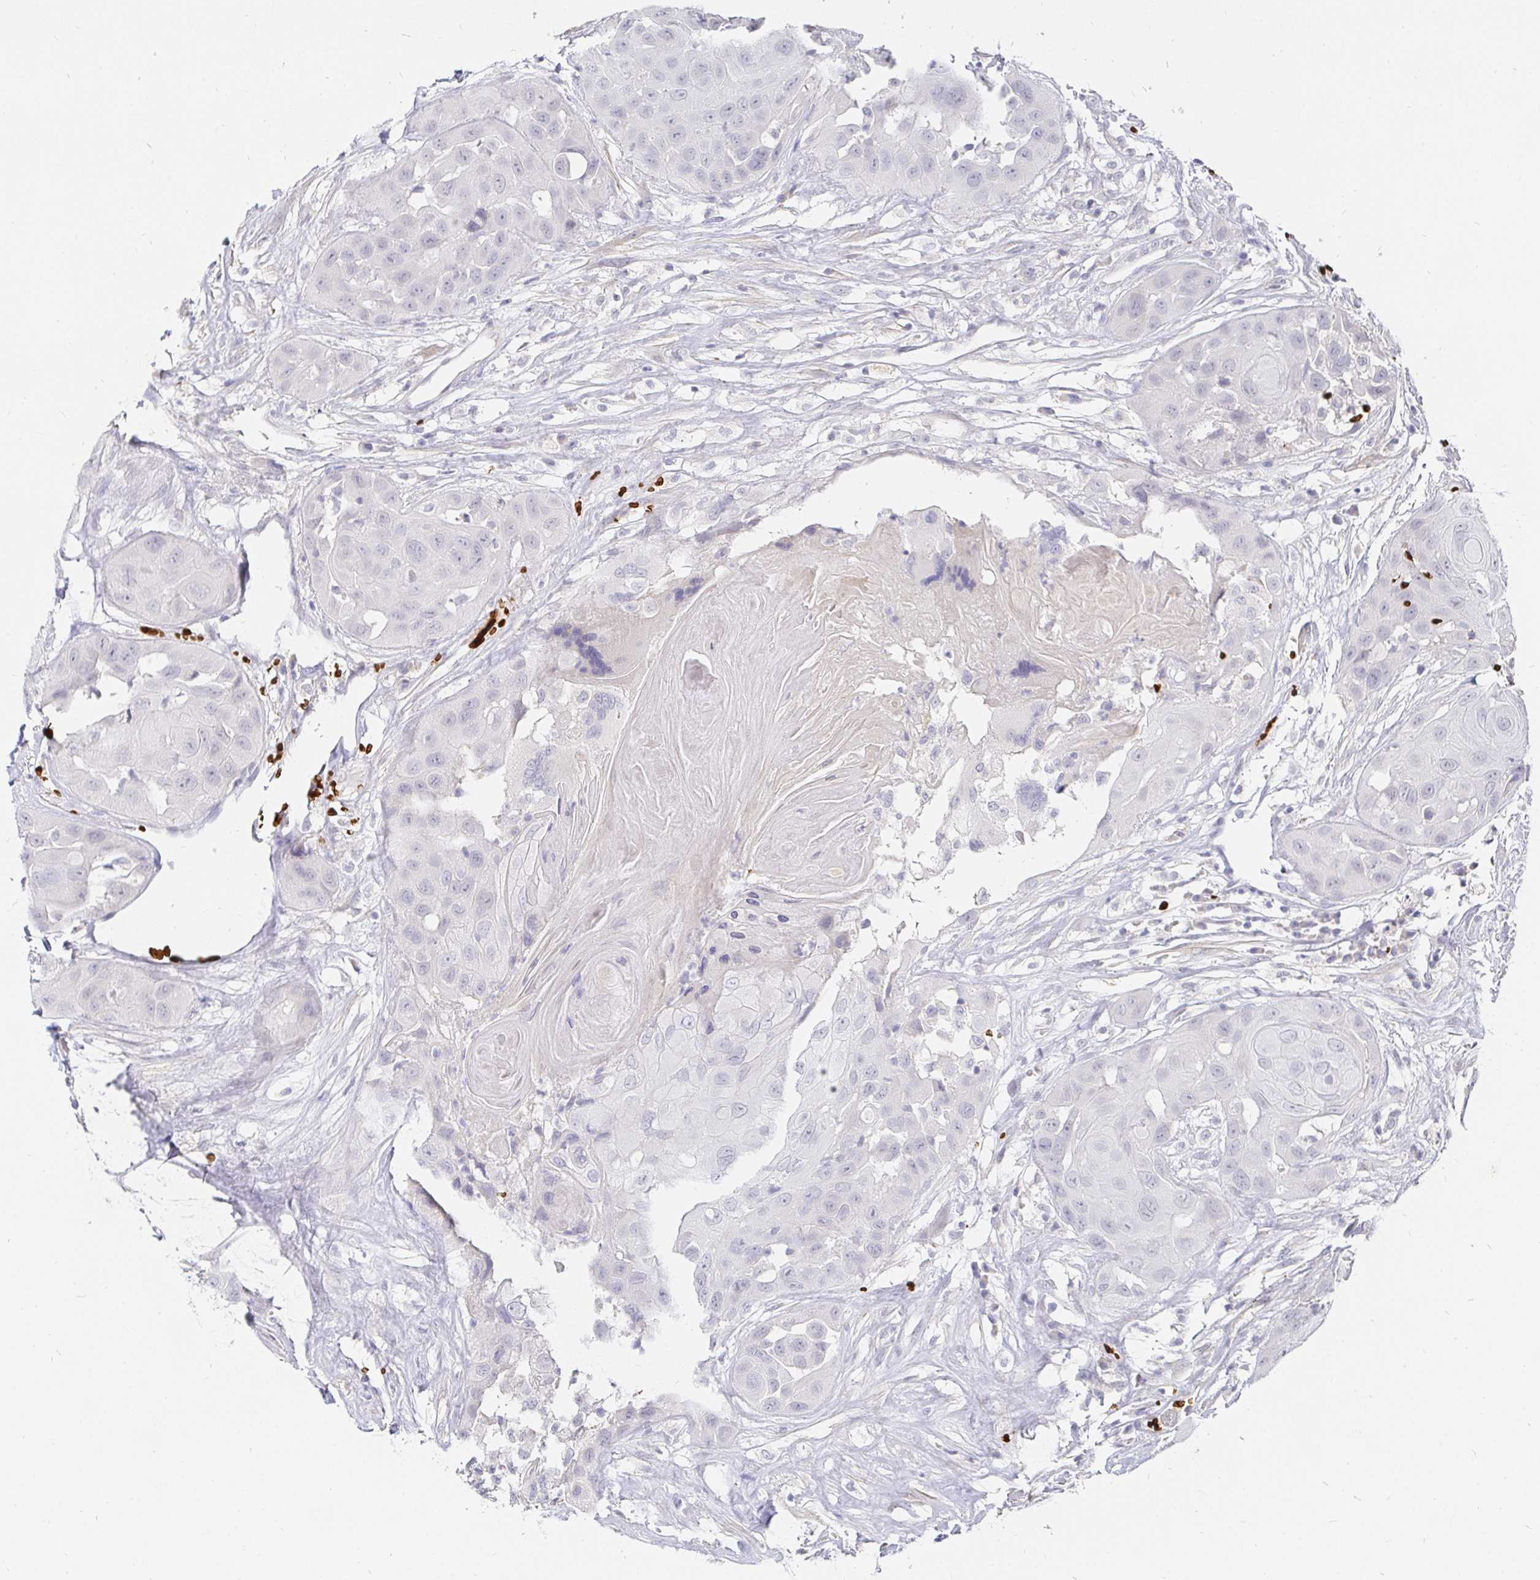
{"staining": {"intensity": "negative", "quantity": "none", "location": "none"}, "tissue": "head and neck cancer", "cell_type": "Tumor cells", "image_type": "cancer", "snomed": [{"axis": "morphology", "description": "Squamous cell carcinoma, NOS"}, {"axis": "topography", "description": "Head-Neck"}], "caption": "The immunohistochemistry (IHC) photomicrograph has no significant staining in tumor cells of head and neck squamous cell carcinoma tissue.", "gene": "FGF21", "patient": {"sex": "male", "age": 83}}